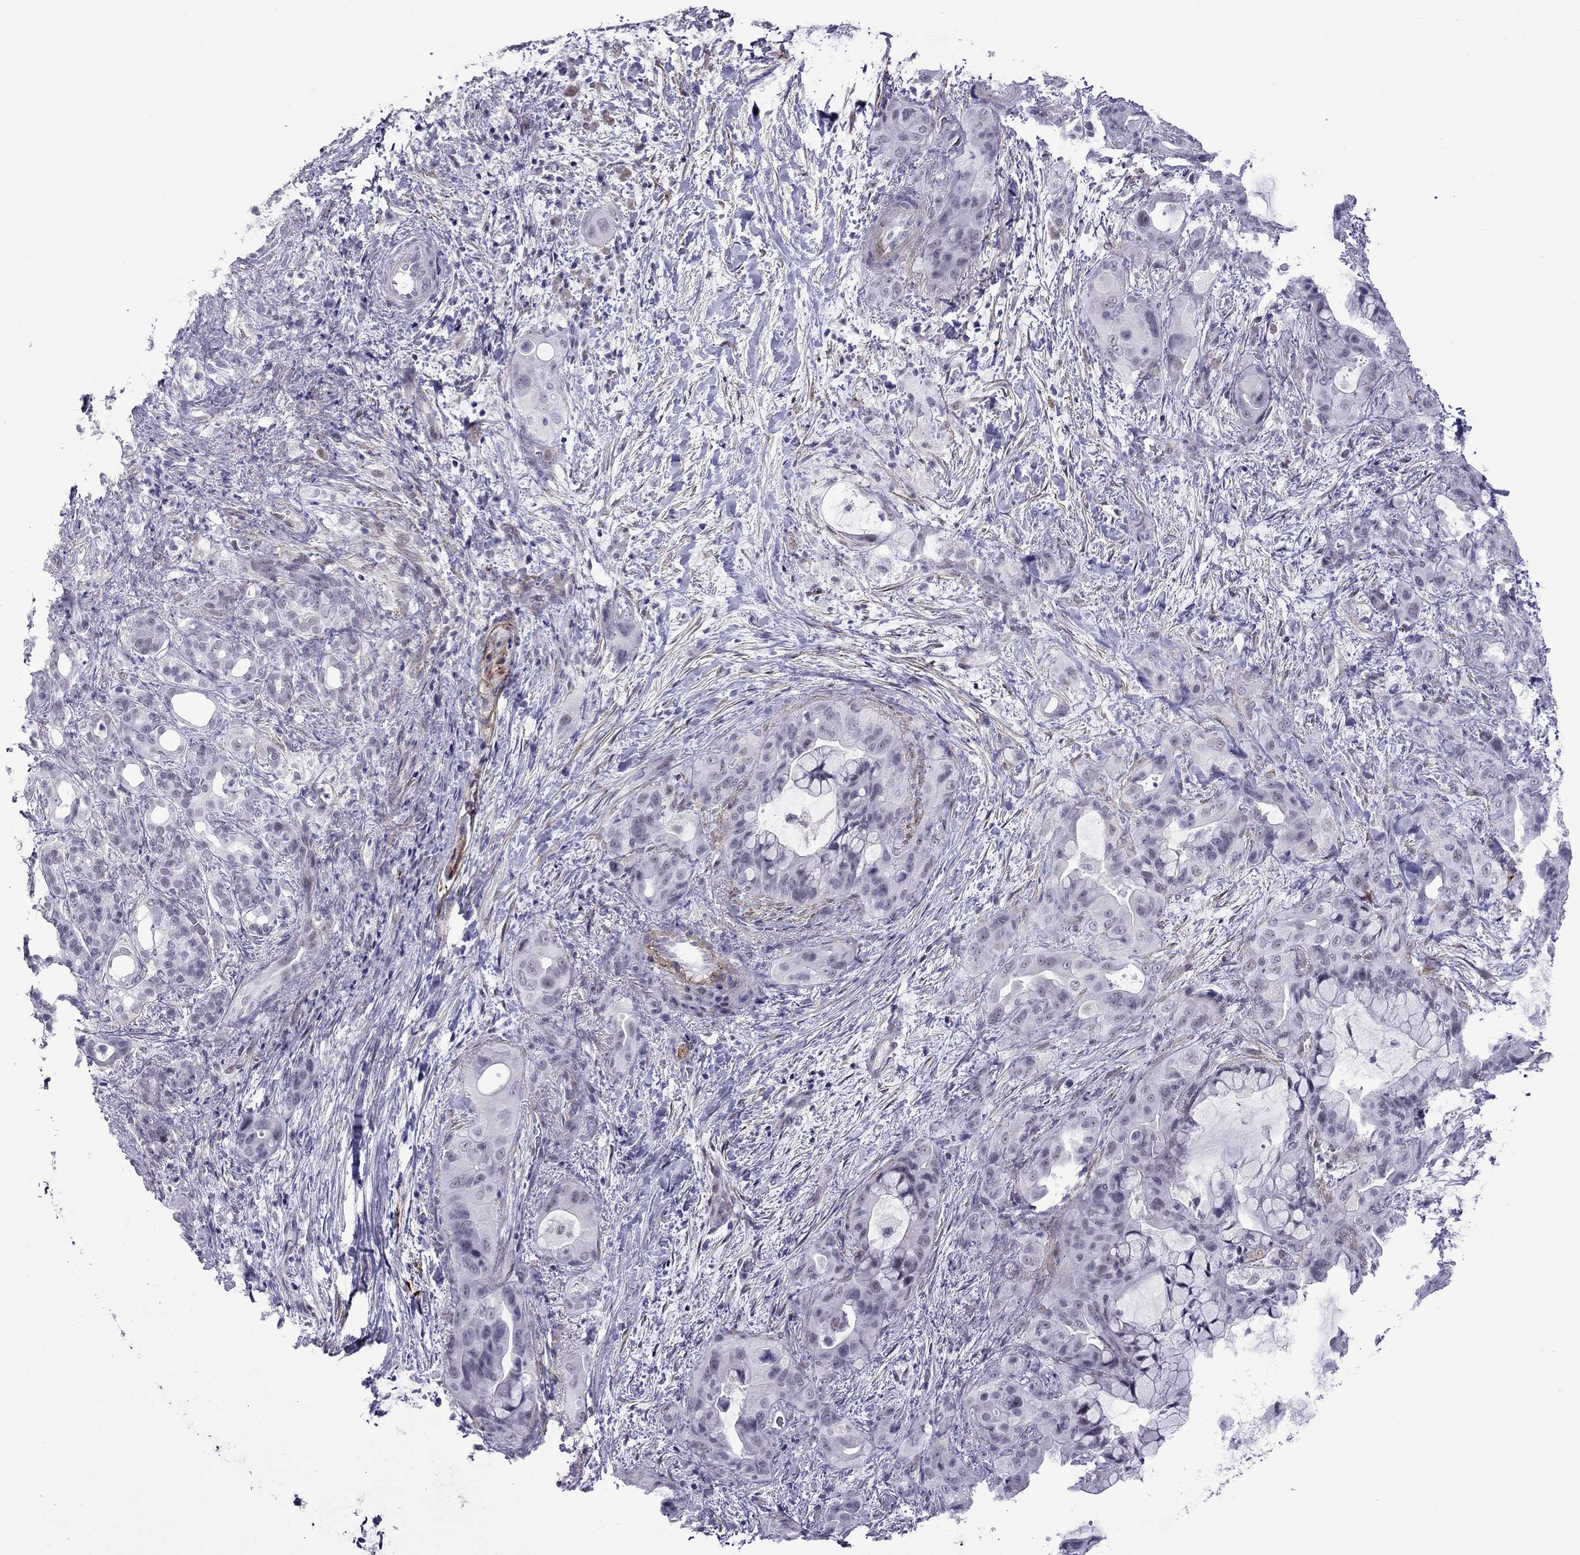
{"staining": {"intensity": "negative", "quantity": "none", "location": "none"}, "tissue": "pancreatic cancer", "cell_type": "Tumor cells", "image_type": "cancer", "snomed": [{"axis": "morphology", "description": "Adenocarcinoma, NOS"}, {"axis": "topography", "description": "Pancreas"}], "caption": "Tumor cells show no significant protein expression in pancreatic cancer. The staining is performed using DAB (3,3'-diaminobenzidine) brown chromogen with nuclei counter-stained in using hematoxylin.", "gene": "ZNF646", "patient": {"sex": "male", "age": 71}}